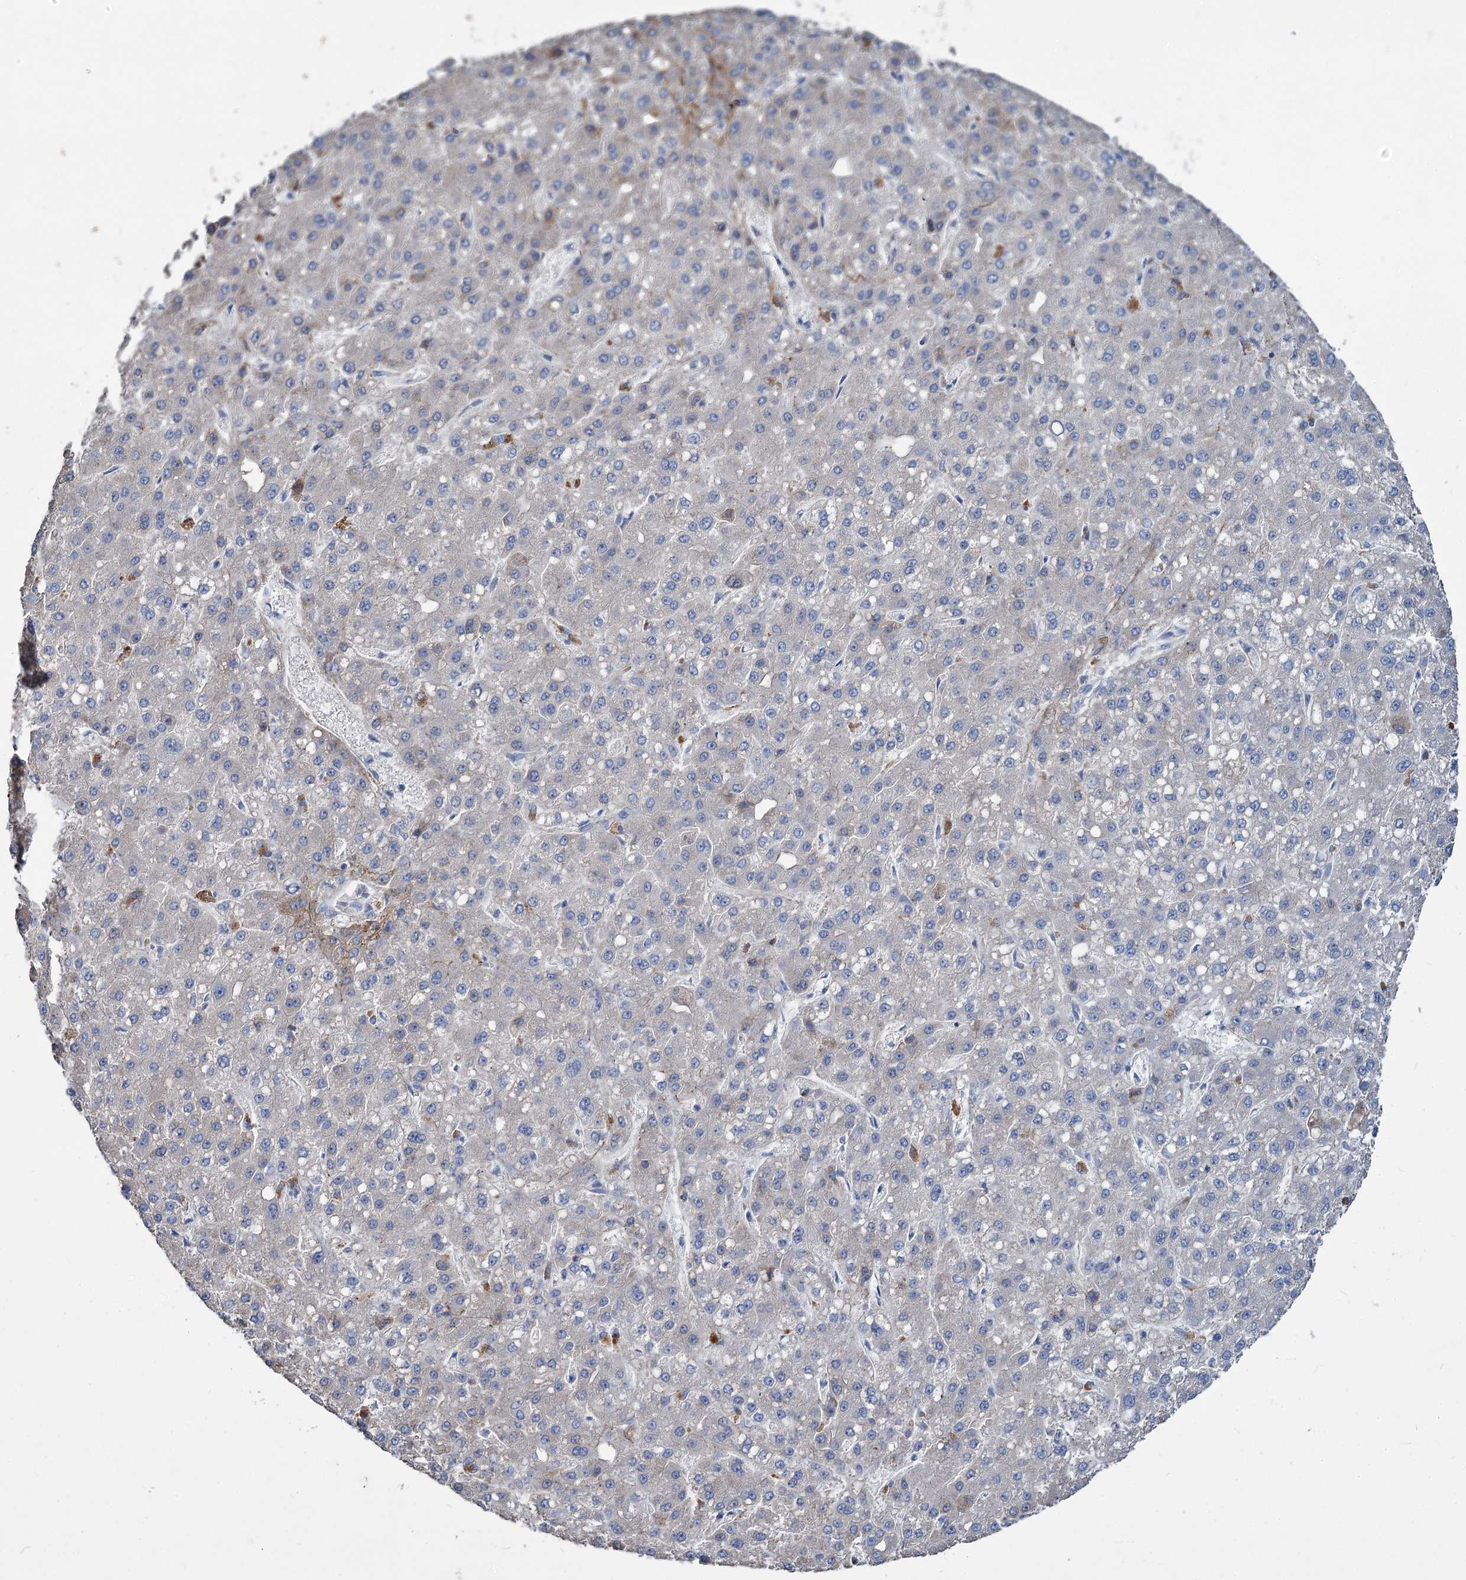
{"staining": {"intensity": "negative", "quantity": "none", "location": "none"}, "tissue": "liver cancer", "cell_type": "Tumor cells", "image_type": "cancer", "snomed": [{"axis": "morphology", "description": "Carcinoma, Hepatocellular, NOS"}, {"axis": "topography", "description": "Liver"}], "caption": "This is an IHC micrograph of human liver cancer. There is no staining in tumor cells.", "gene": "URAD", "patient": {"sex": "male", "age": 67}}